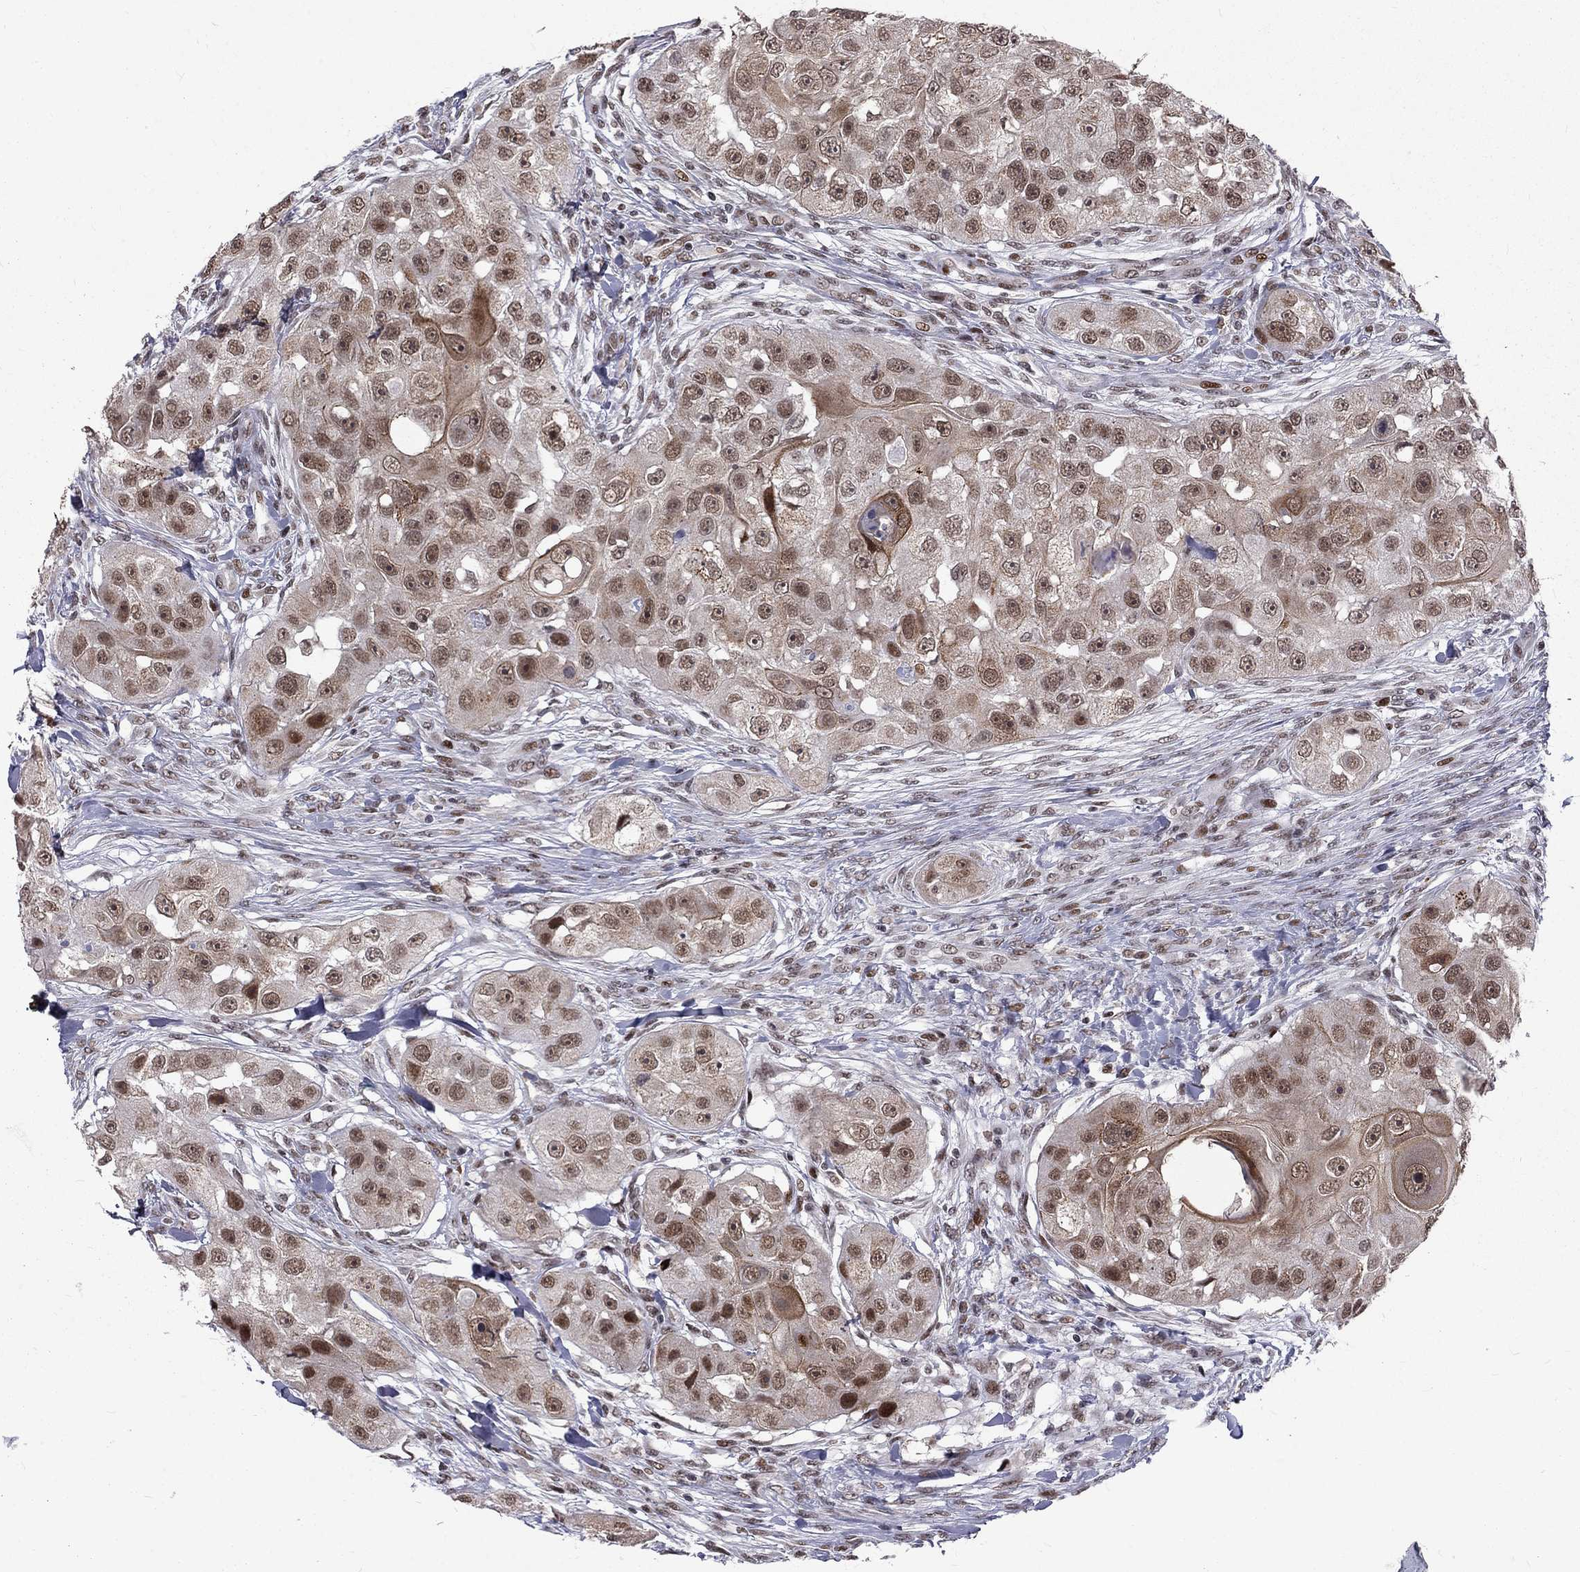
{"staining": {"intensity": "moderate", "quantity": "25%-75%", "location": "nuclear"}, "tissue": "head and neck cancer", "cell_type": "Tumor cells", "image_type": "cancer", "snomed": [{"axis": "morphology", "description": "Squamous cell carcinoma, NOS"}, {"axis": "topography", "description": "Head-Neck"}], "caption": "Protein expression analysis of human head and neck cancer (squamous cell carcinoma) reveals moderate nuclear staining in approximately 25%-75% of tumor cells.", "gene": "TCEAL1", "patient": {"sex": "male", "age": 51}}